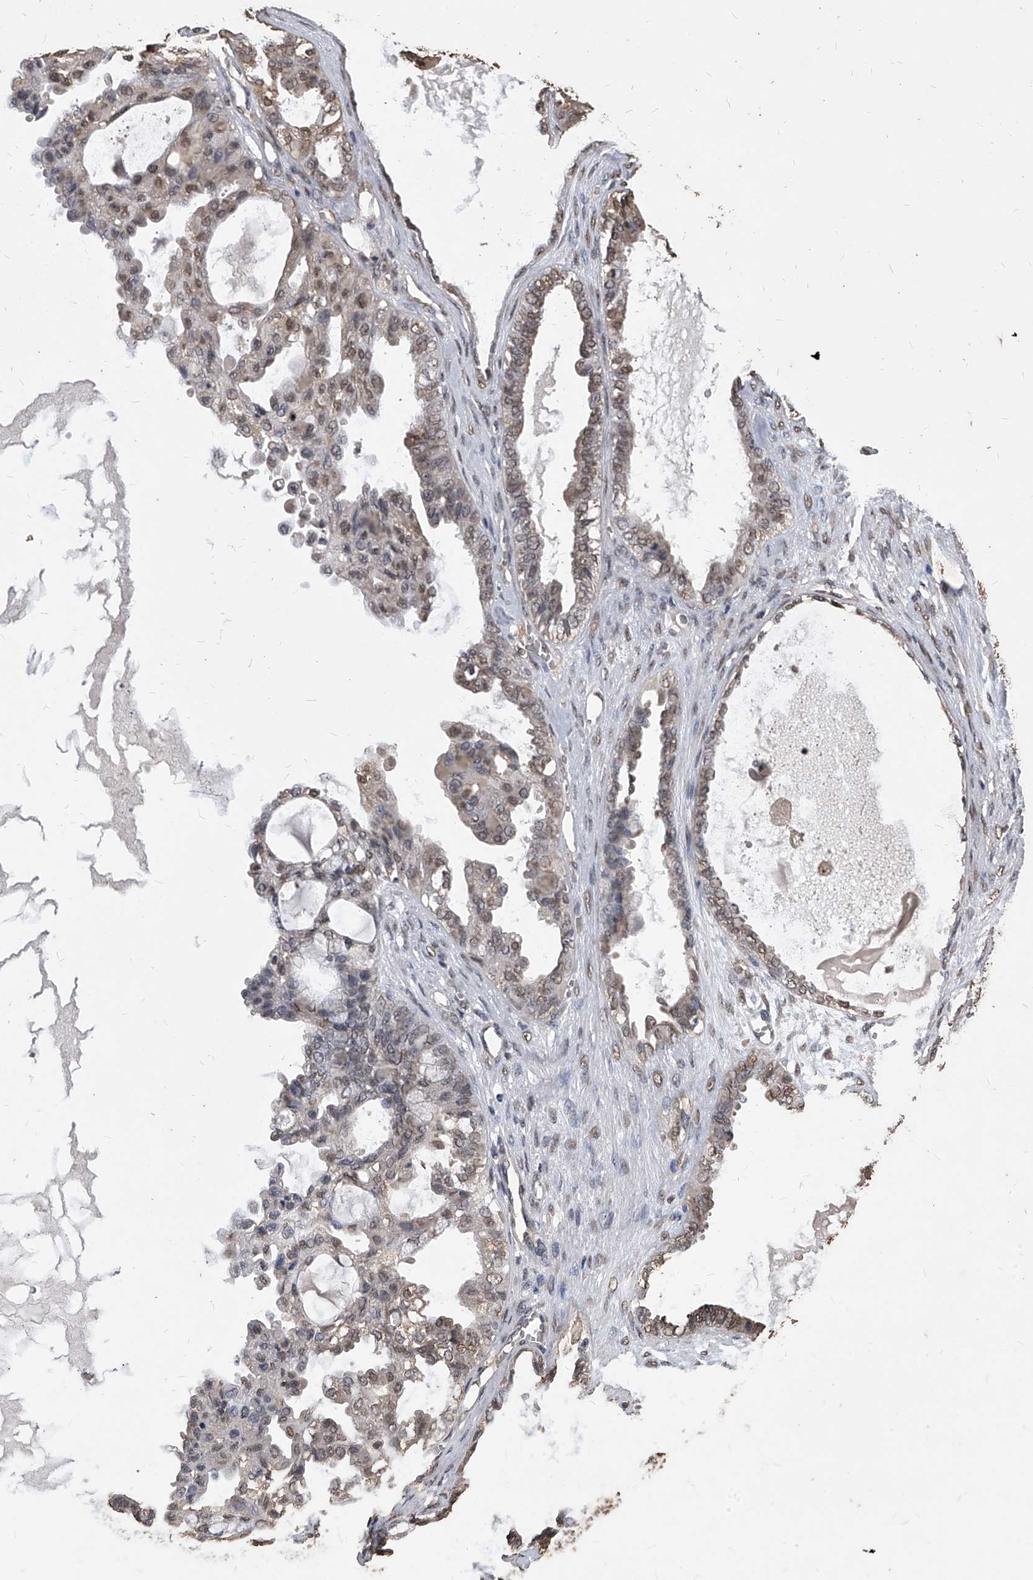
{"staining": {"intensity": "weak", "quantity": "25%-75%", "location": "nuclear"}, "tissue": "ovarian cancer", "cell_type": "Tumor cells", "image_type": "cancer", "snomed": [{"axis": "morphology", "description": "Carcinoma, NOS"}, {"axis": "morphology", "description": "Carcinoma, endometroid"}, {"axis": "topography", "description": "Ovary"}], "caption": "Protein positivity by IHC reveals weak nuclear expression in about 25%-75% of tumor cells in ovarian cancer.", "gene": "FBXL4", "patient": {"sex": "female", "age": 50}}